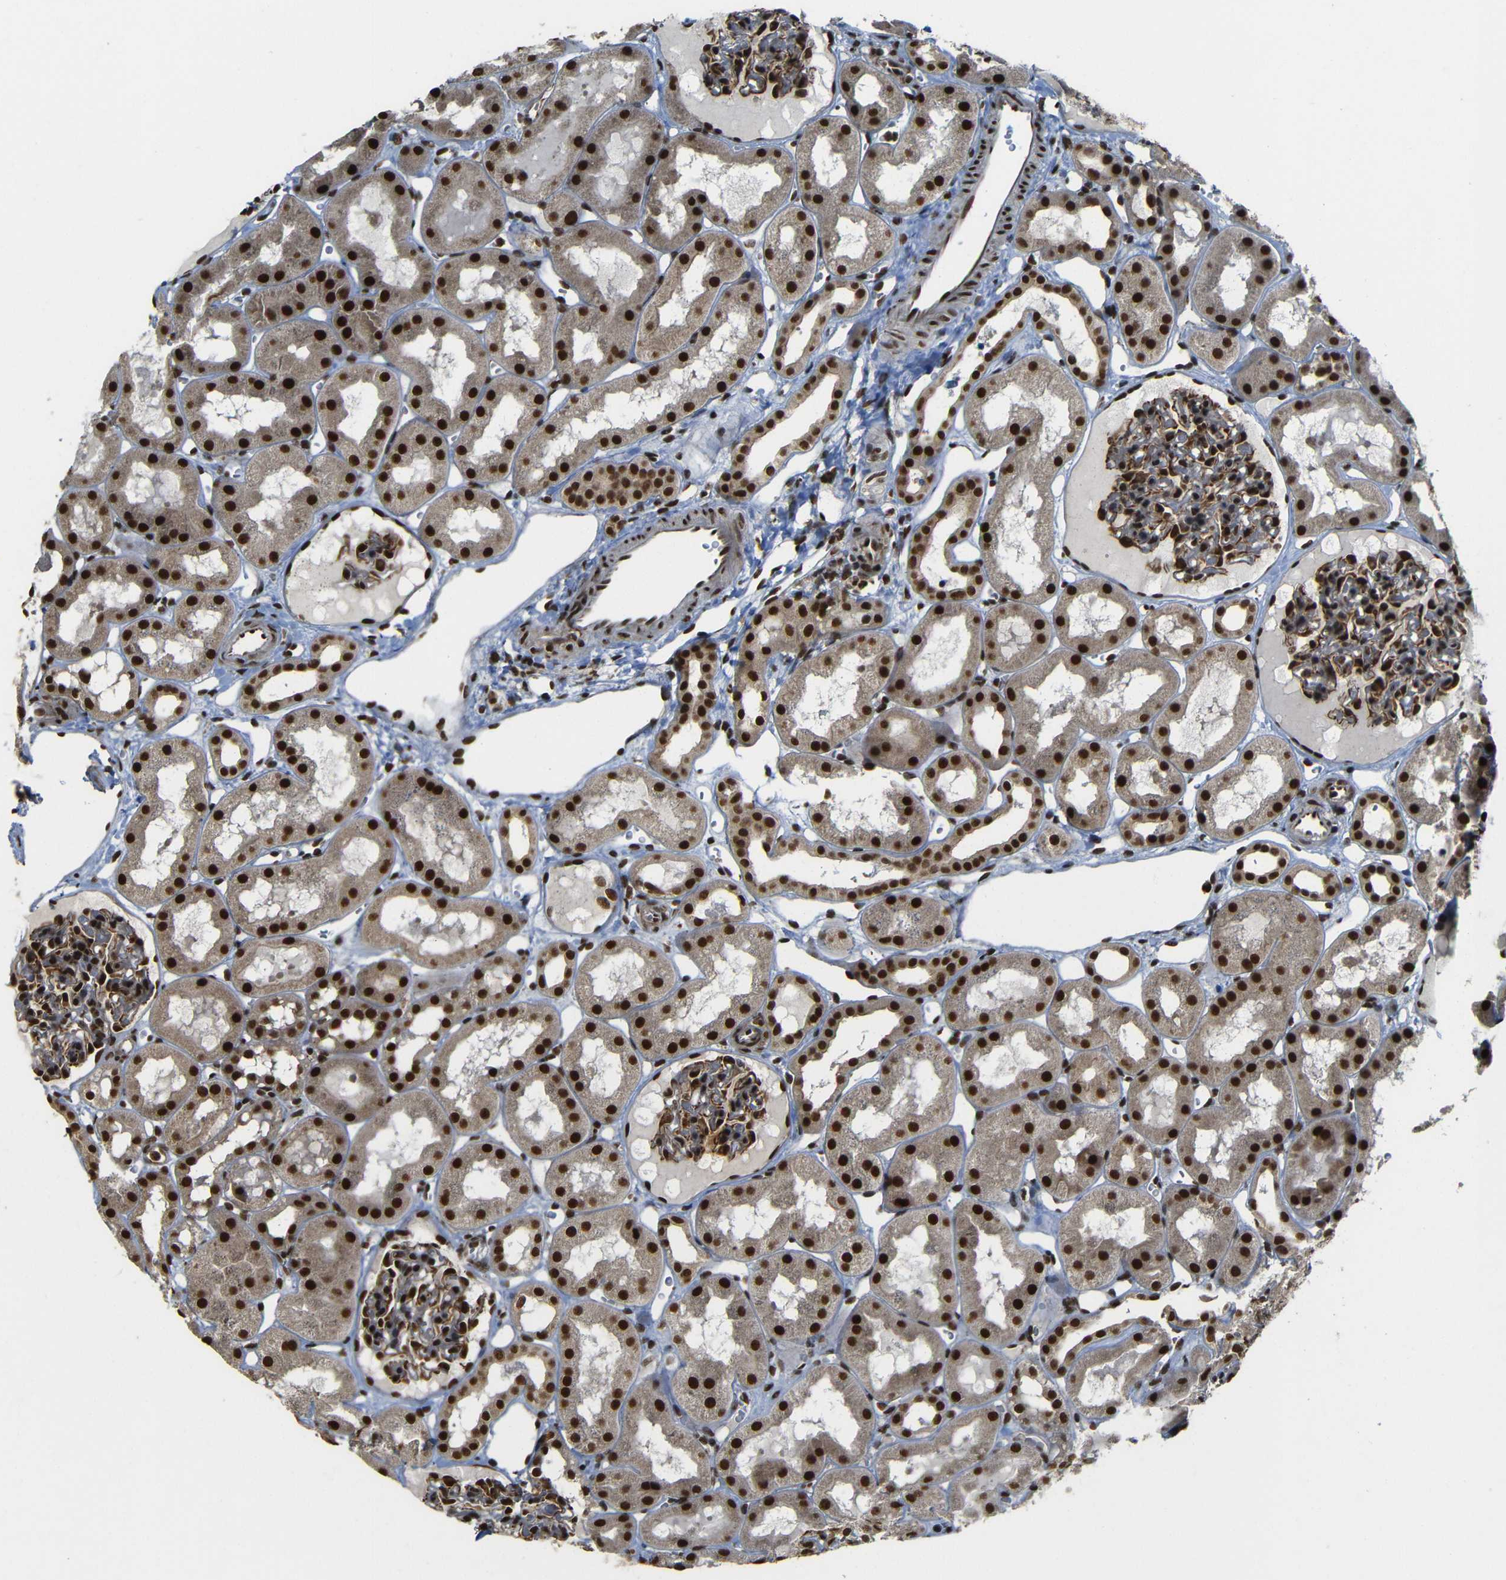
{"staining": {"intensity": "strong", "quantity": "25%-75%", "location": "nuclear"}, "tissue": "kidney", "cell_type": "Cells in glomeruli", "image_type": "normal", "snomed": [{"axis": "morphology", "description": "Normal tissue, NOS"}, {"axis": "topography", "description": "Kidney"}, {"axis": "topography", "description": "Urinary bladder"}], "caption": "IHC staining of benign kidney, which reveals high levels of strong nuclear positivity in about 25%-75% of cells in glomeruli indicating strong nuclear protein staining. The staining was performed using DAB (brown) for protein detection and nuclei were counterstained in hematoxylin (blue).", "gene": "TCF7L2", "patient": {"sex": "male", "age": 16}}